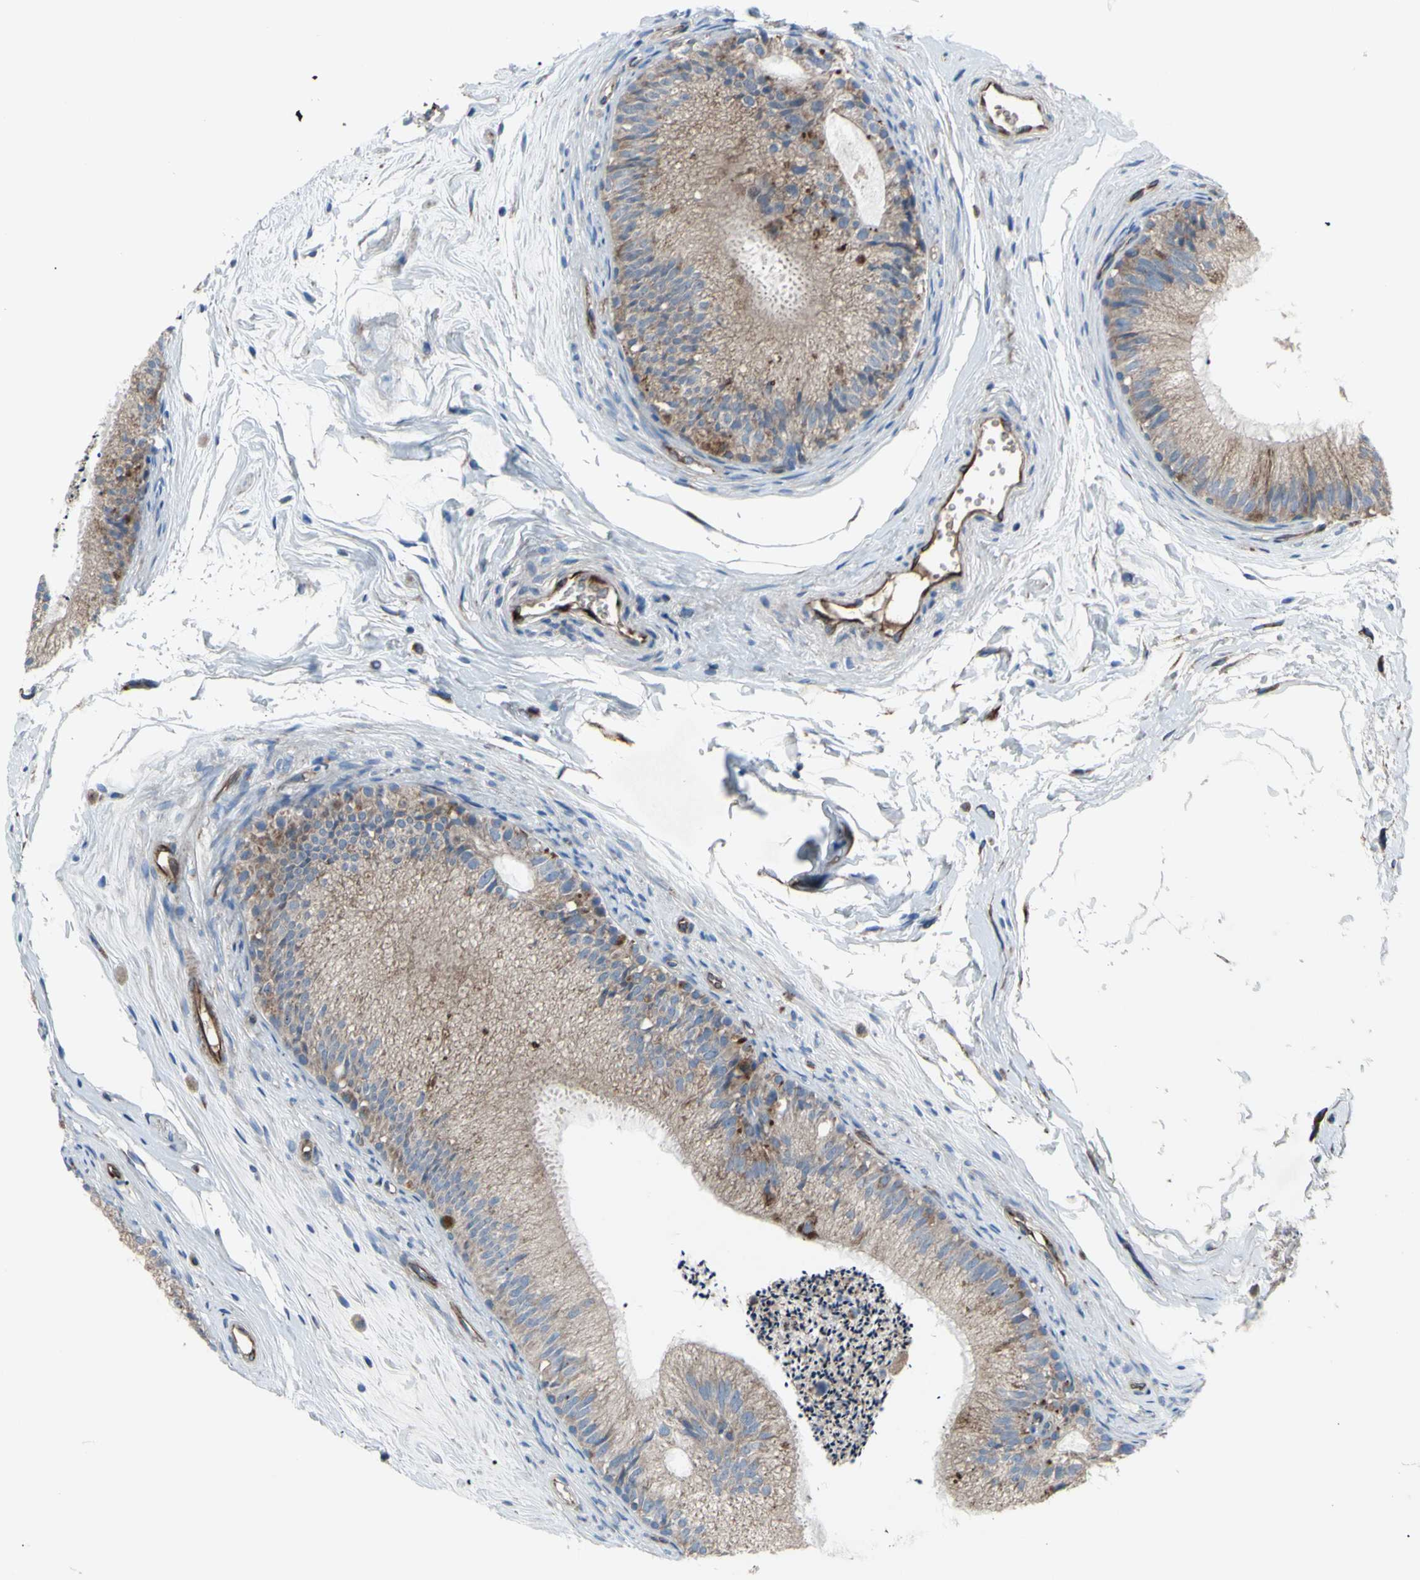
{"staining": {"intensity": "moderate", "quantity": ">75%", "location": "cytoplasmic/membranous"}, "tissue": "epididymis", "cell_type": "Glandular cells", "image_type": "normal", "snomed": [{"axis": "morphology", "description": "Normal tissue, NOS"}, {"axis": "topography", "description": "Epididymis"}], "caption": "IHC (DAB) staining of benign human epididymis shows moderate cytoplasmic/membranous protein staining in about >75% of glandular cells. (DAB IHC, brown staining for protein, blue staining for nuclei).", "gene": "EMC7", "patient": {"sex": "male", "age": 56}}